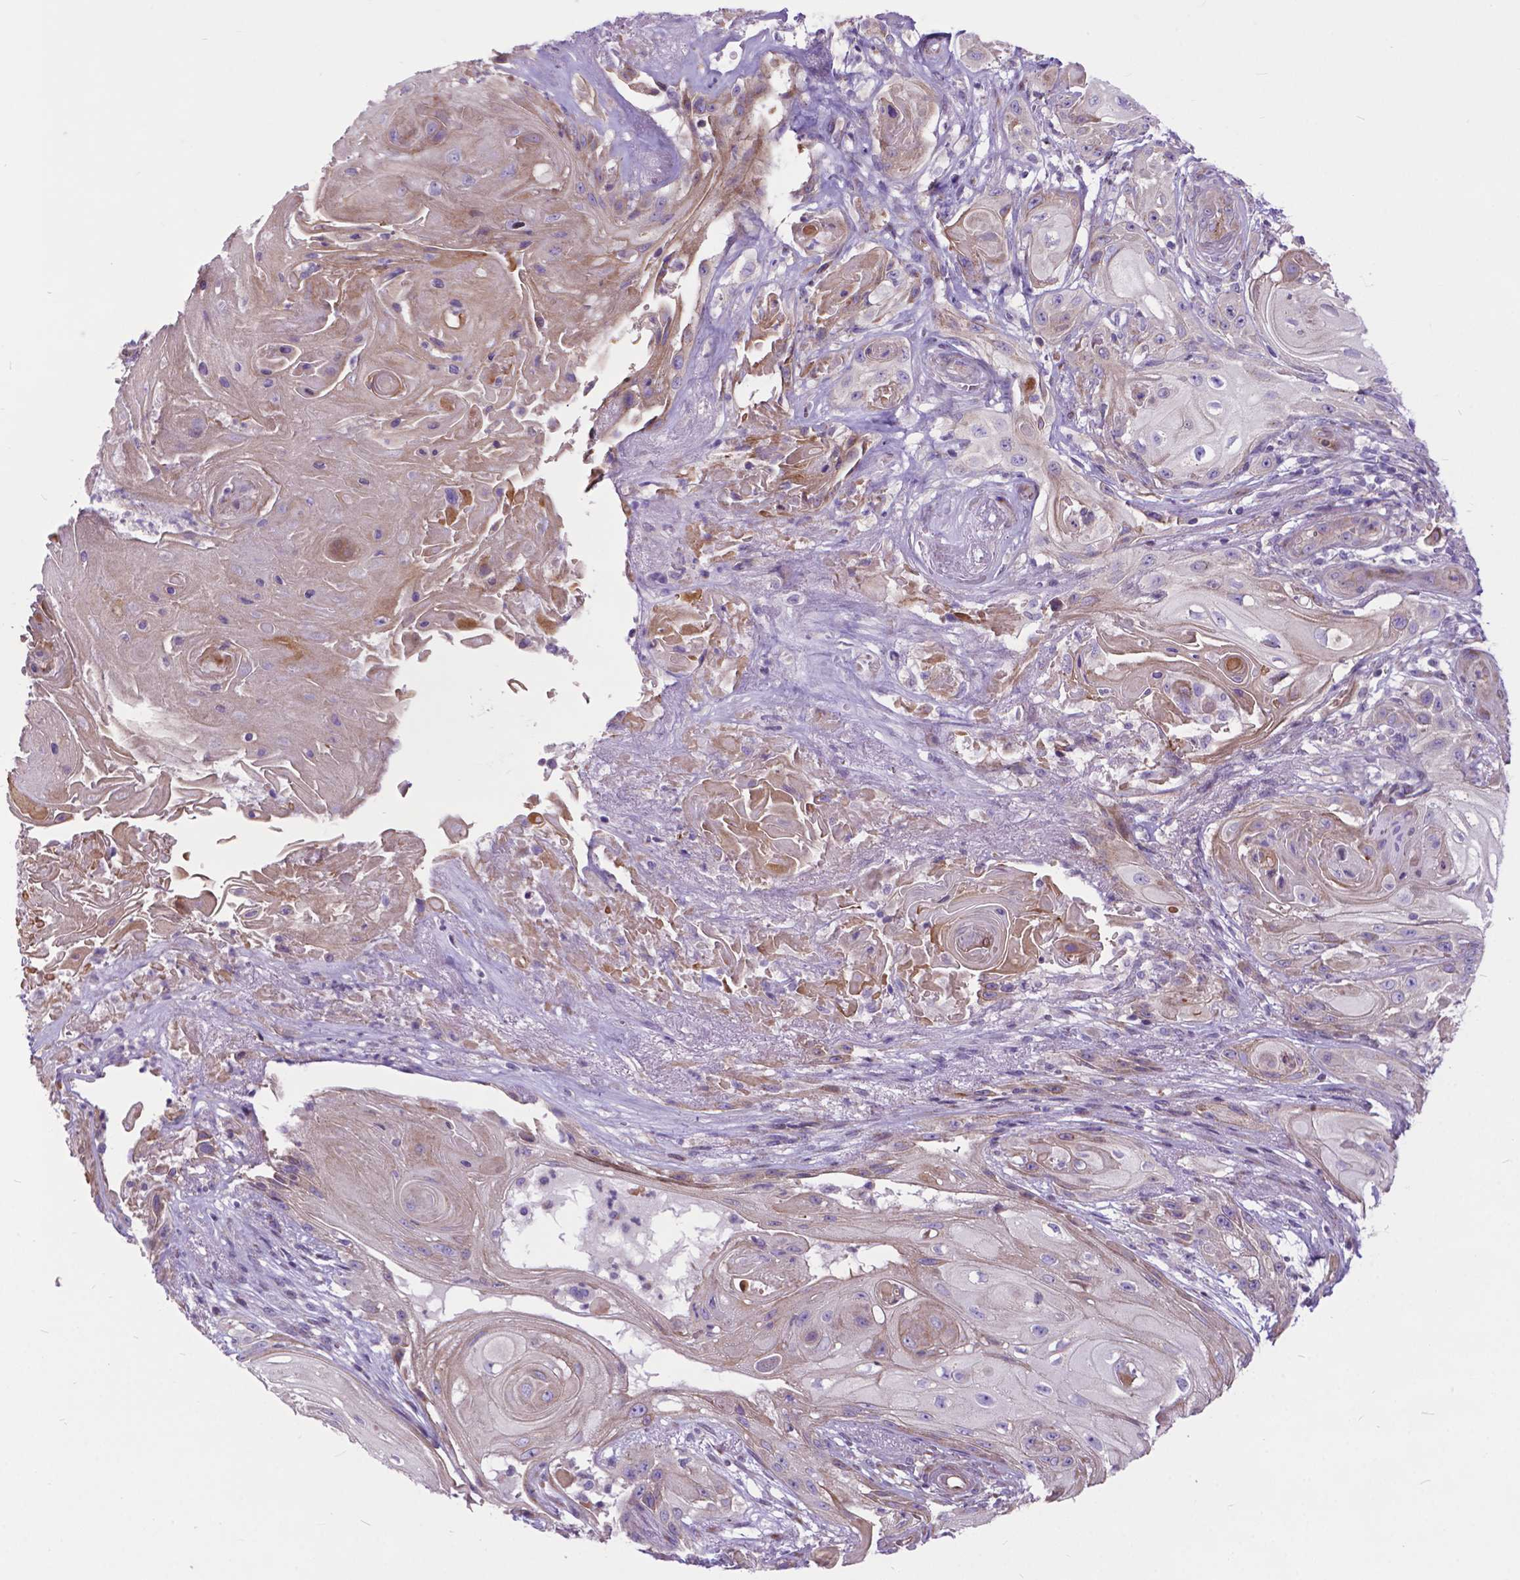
{"staining": {"intensity": "weak", "quantity": "<25%", "location": "cytoplasmic/membranous"}, "tissue": "skin cancer", "cell_type": "Tumor cells", "image_type": "cancer", "snomed": [{"axis": "morphology", "description": "Squamous cell carcinoma, NOS"}, {"axis": "topography", "description": "Skin"}], "caption": "IHC micrograph of neoplastic tissue: skin cancer stained with DAB demonstrates no significant protein expression in tumor cells. The staining is performed using DAB brown chromogen with nuclei counter-stained in using hematoxylin.", "gene": "FLT4", "patient": {"sex": "male", "age": 62}}